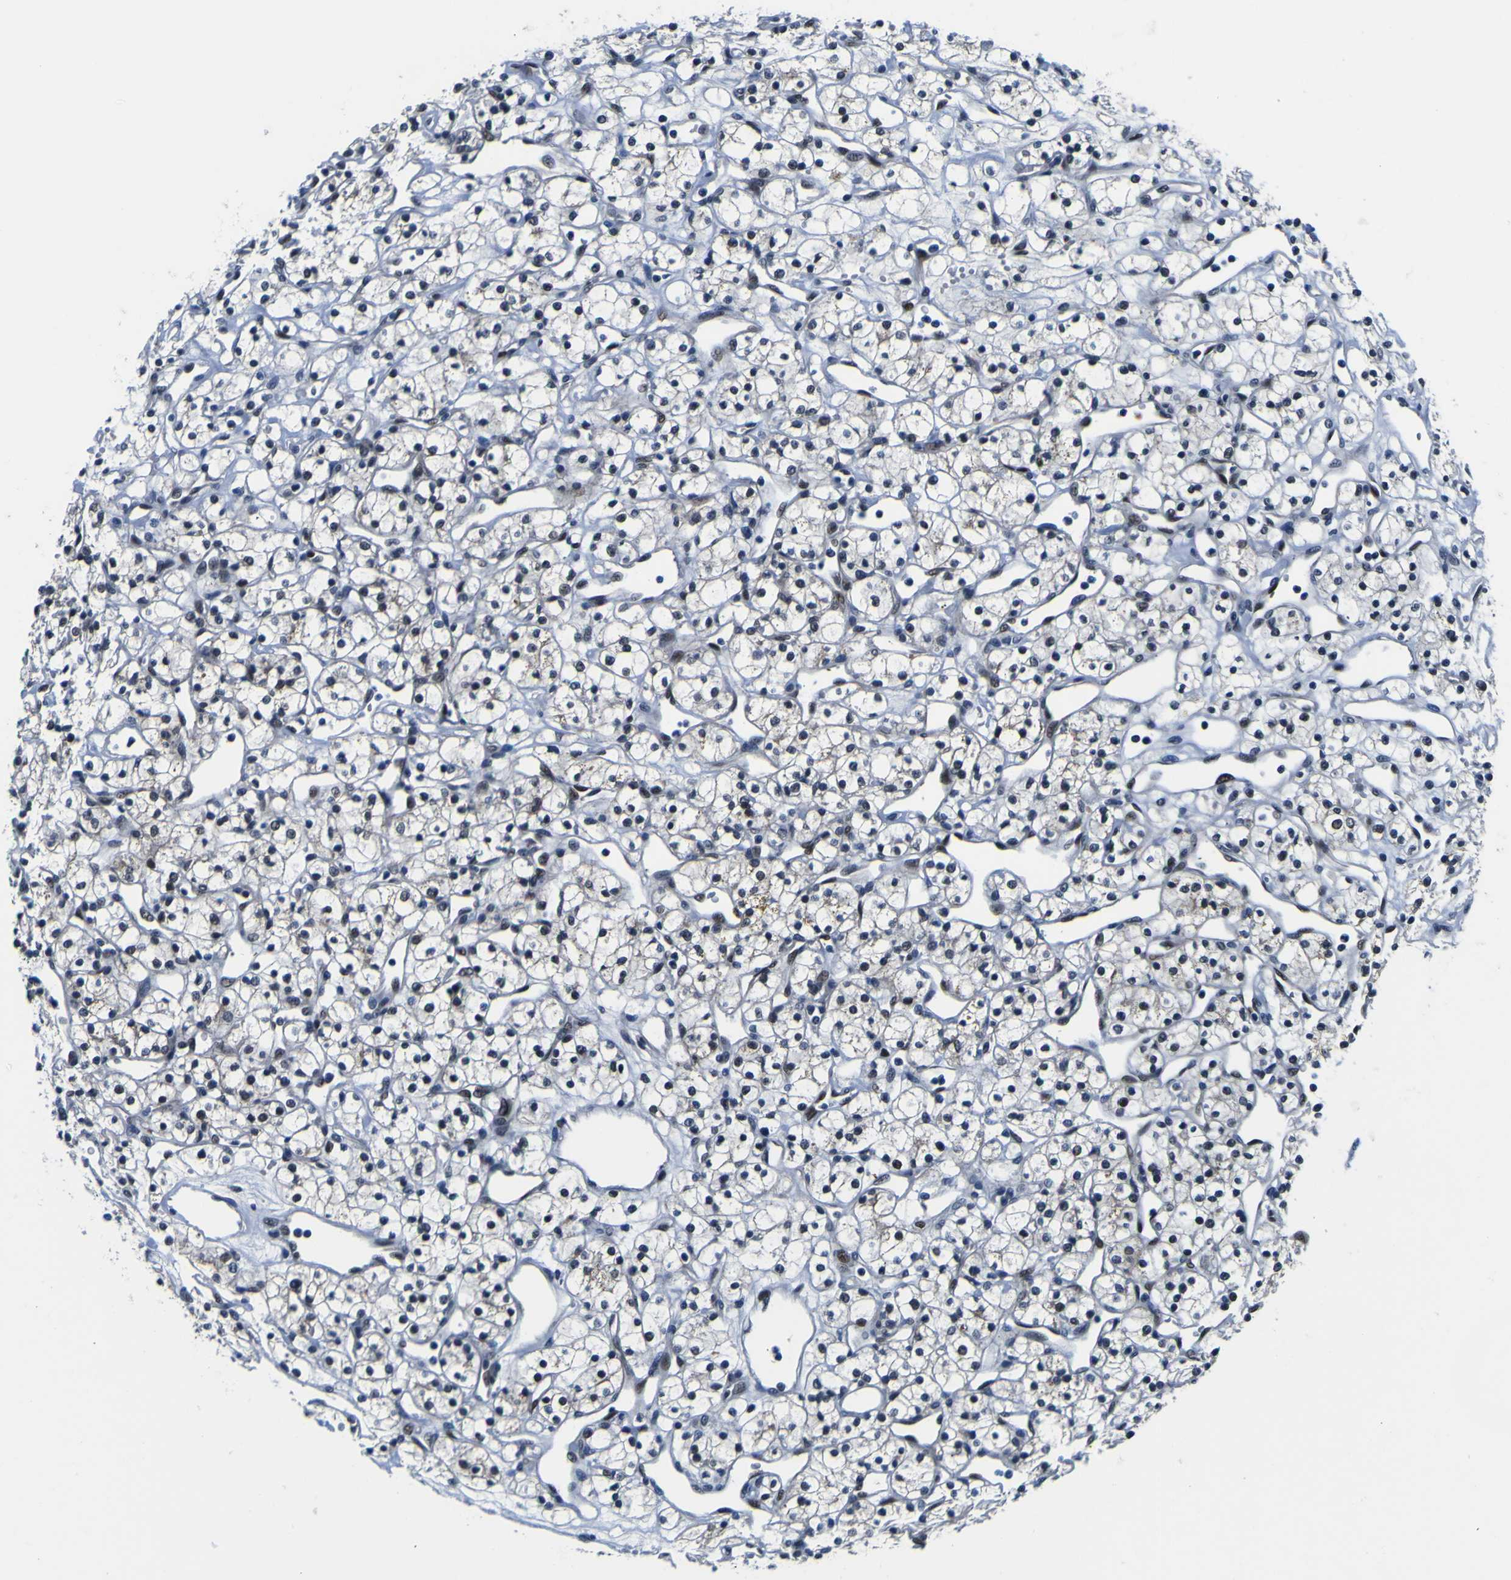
{"staining": {"intensity": "strong", "quantity": "<25%", "location": "nuclear"}, "tissue": "renal cancer", "cell_type": "Tumor cells", "image_type": "cancer", "snomed": [{"axis": "morphology", "description": "Adenocarcinoma, NOS"}, {"axis": "topography", "description": "Kidney"}], "caption": "Human adenocarcinoma (renal) stained for a protein (brown) exhibits strong nuclear positive staining in approximately <25% of tumor cells.", "gene": "CUL4B", "patient": {"sex": "female", "age": 60}}